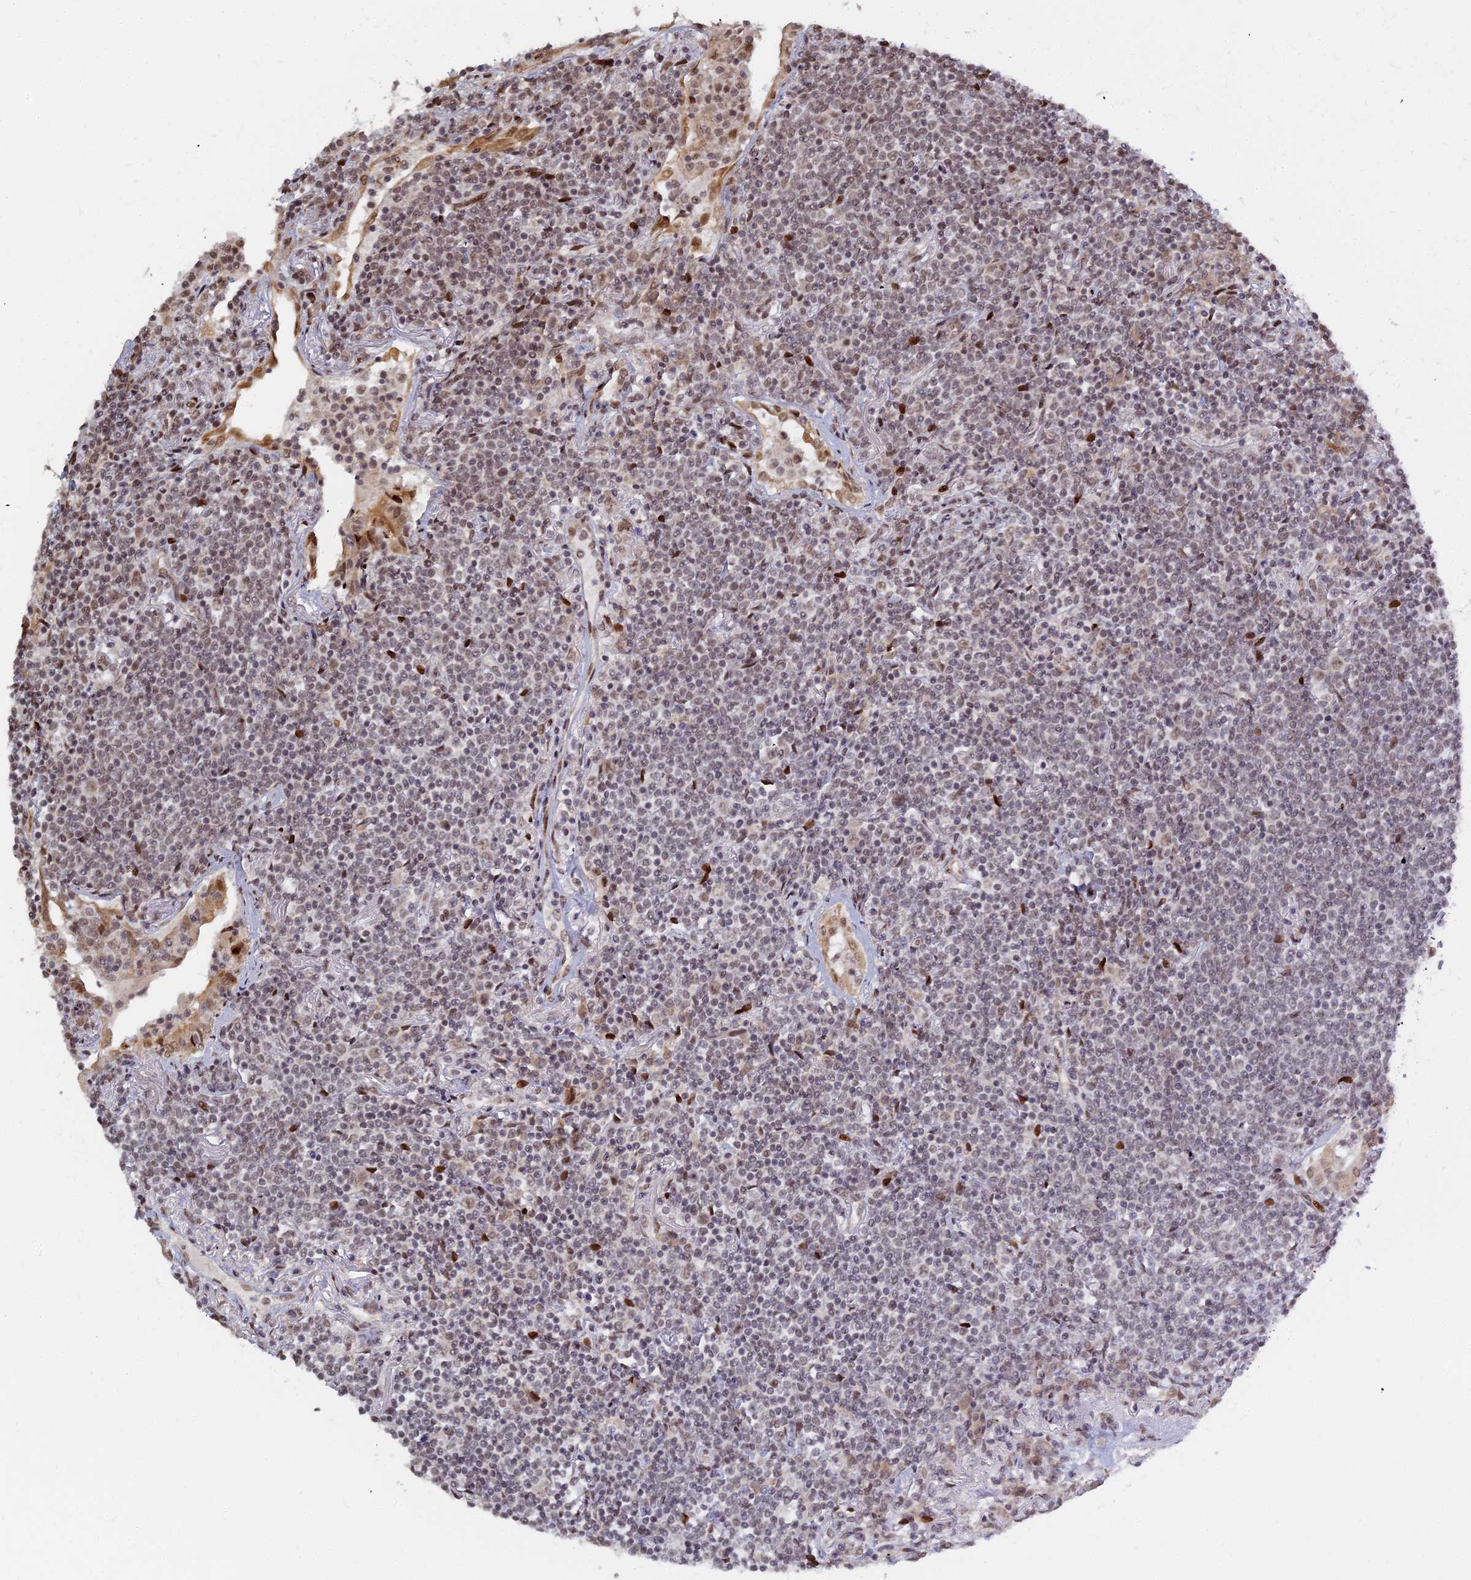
{"staining": {"intensity": "weak", "quantity": "25%-75%", "location": "nuclear"}, "tissue": "lymphoma", "cell_type": "Tumor cells", "image_type": "cancer", "snomed": [{"axis": "morphology", "description": "Malignant lymphoma, non-Hodgkin's type, Low grade"}, {"axis": "topography", "description": "Lung"}], "caption": "Immunohistochemical staining of human malignant lymphoma, non-Hodgkin's type (low-grade) exhibits weak nuclear protein positivity in approximately 25%-75% of tumor cells.", "gene": "ABCA2", "patient": {"sex": "female", "age": 71}}